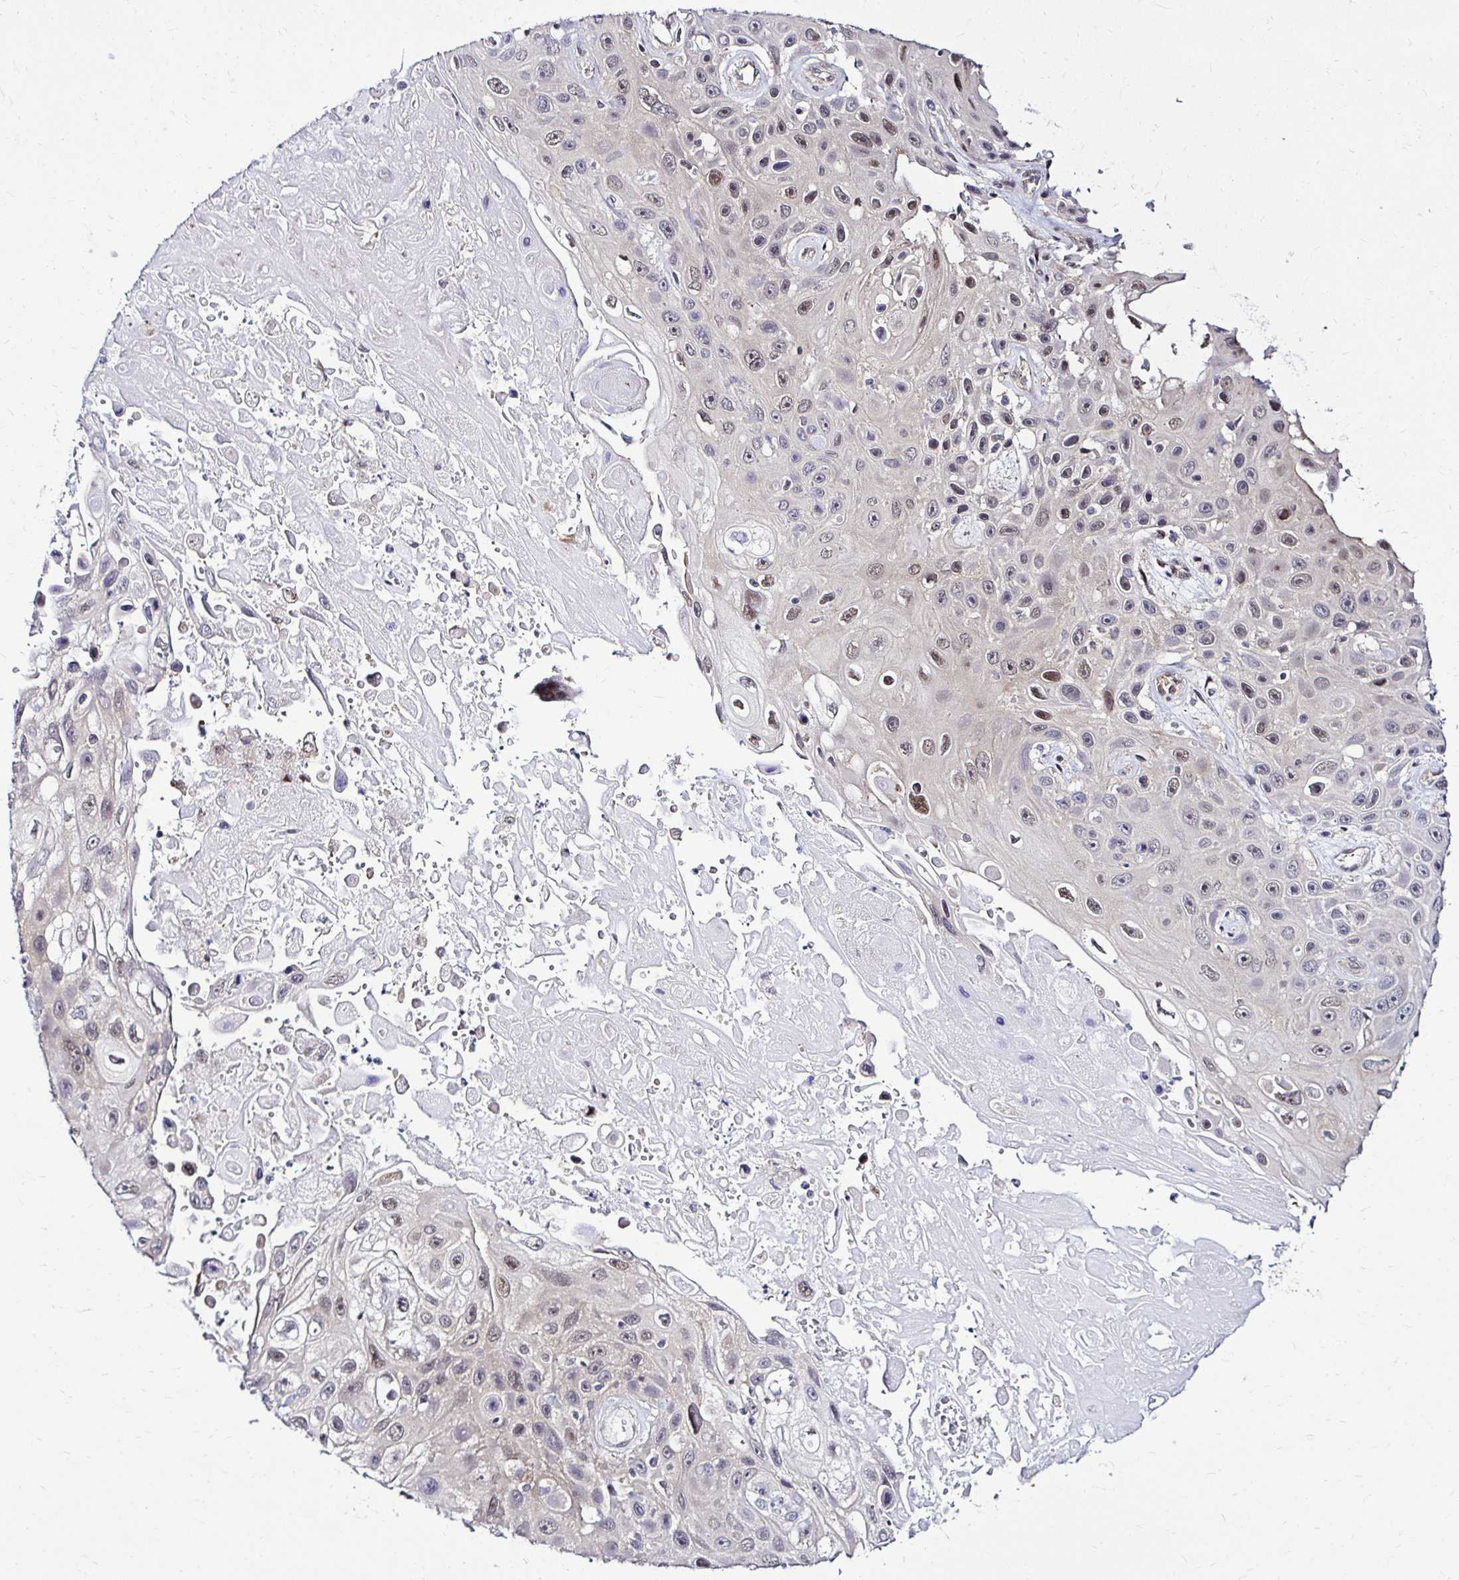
{"staining": {"intensity": "moderate", "quantity": "<25%", "location": "nuclear"}, "tissue": "skin cancer", "cell_type": "Tumor cells", "image_type": "cancer", "snomed": [{"axis": "morphology", "description": "Squamous cell carcinoma, NOS"}, {"axis": "topography", "description": "Skin"}], "caption": "Squamous cell carcinoma (skin) tissue exhibits moderate nuclear staining in about <25% of tumor cells The protein of interest is stained brown, and the nuclei are stained in blue (DAB IHC with brightfield microscopy, high magnification).", "gene": "PSMD3", "patient": {"sex": "male", "age": 82}}